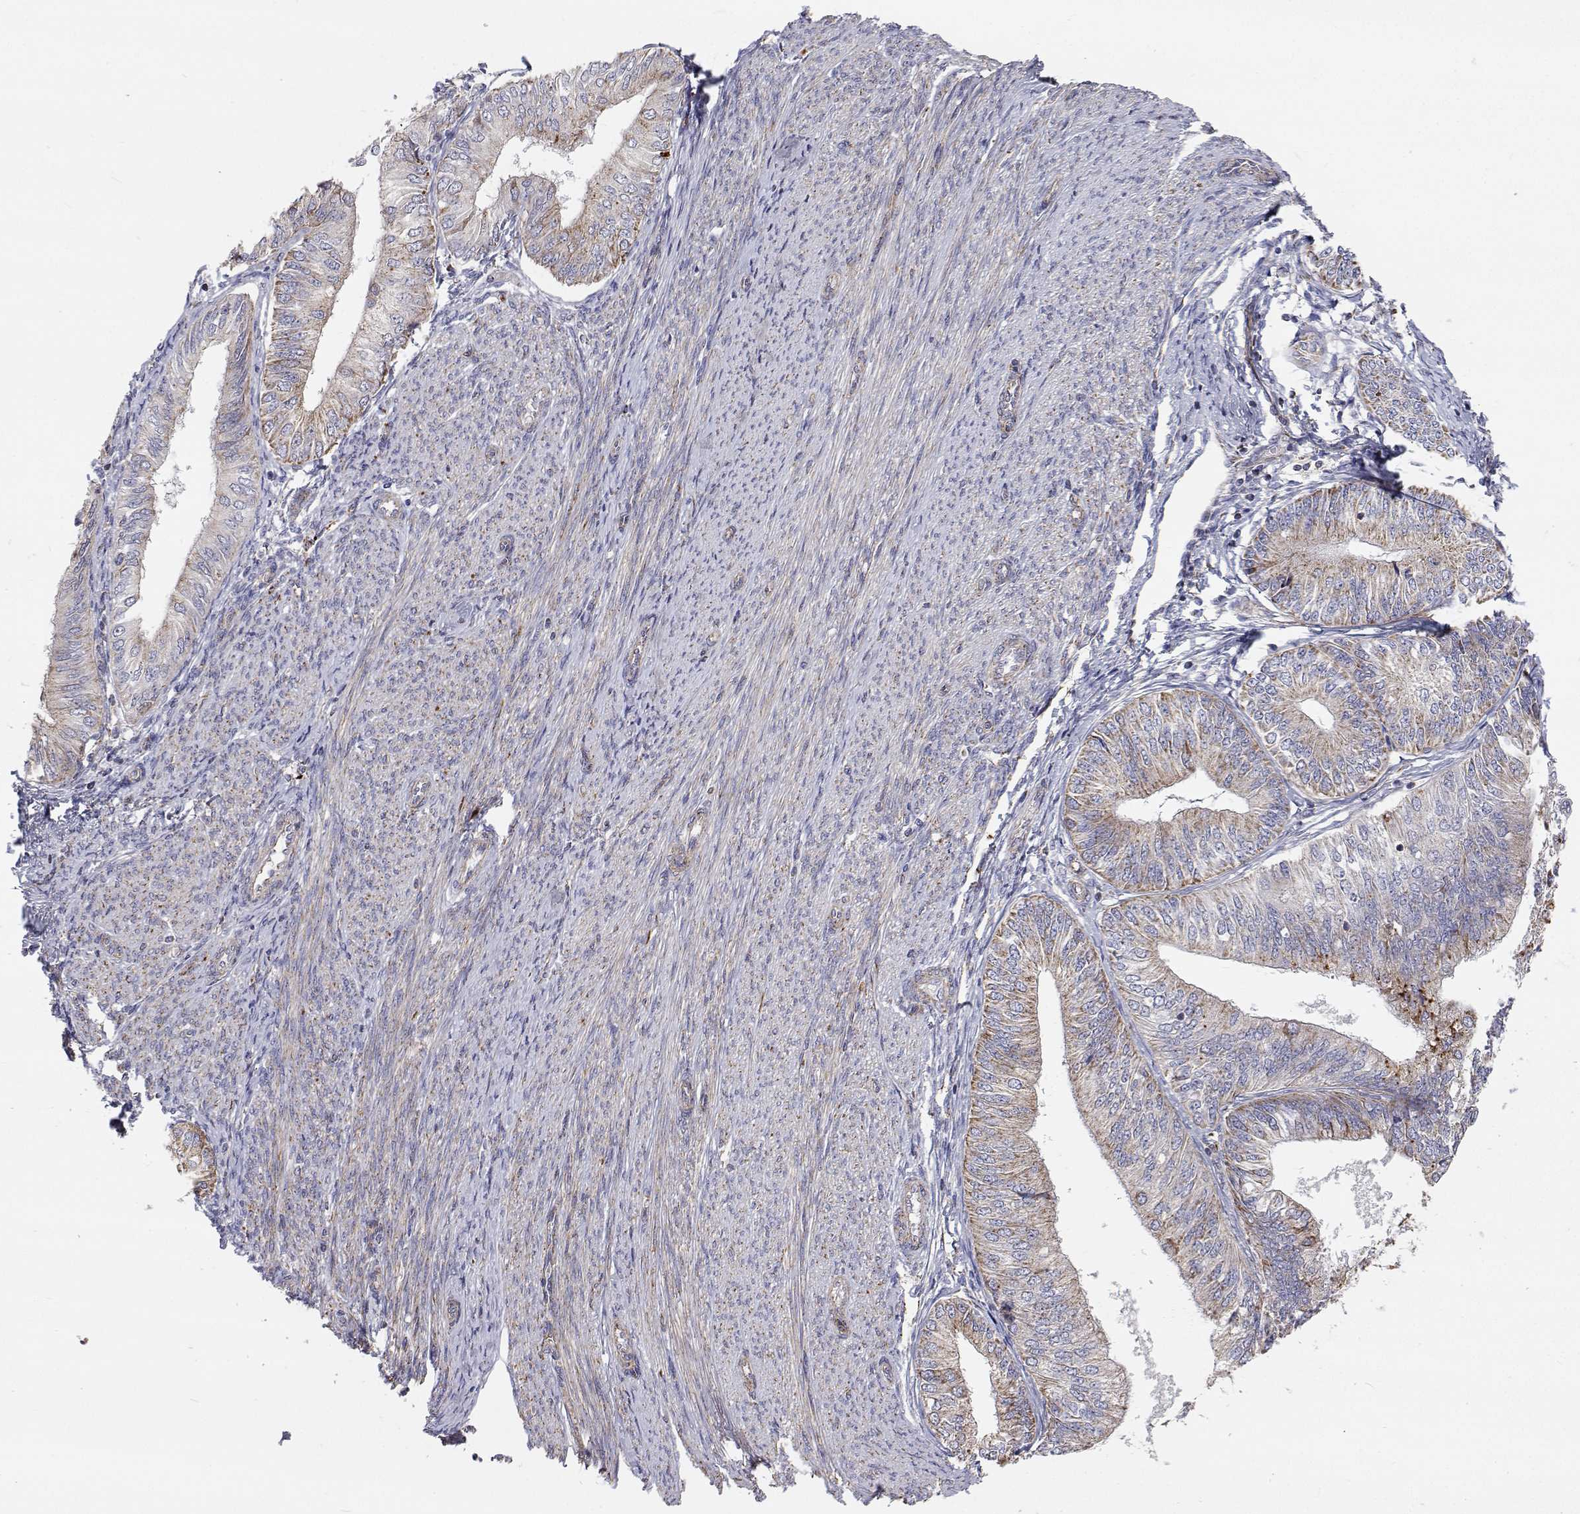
{"staining": {"intensity": "moderate", "quantity": "<25%", "location": "cytoplasmic/membranous"}, "tissue": "endometrial cancer", "cell_type": "Tumor cells", "image_type": "cancer", "snomed": [{"axis": "morphology", "description": "Adenocarcinoma, NOS"}, {"axis": "topography", "description": "Endometrium"}], "caption": "Approximately <25% of tumor cells in adenocarcinoma (endometrial) exhibit moderate cytoplasmic/membranous protein expression as visualized by brown immunohistochemical staining.", "gene": "SPICE1", "patient": {"sex": "female", "age": 58}}